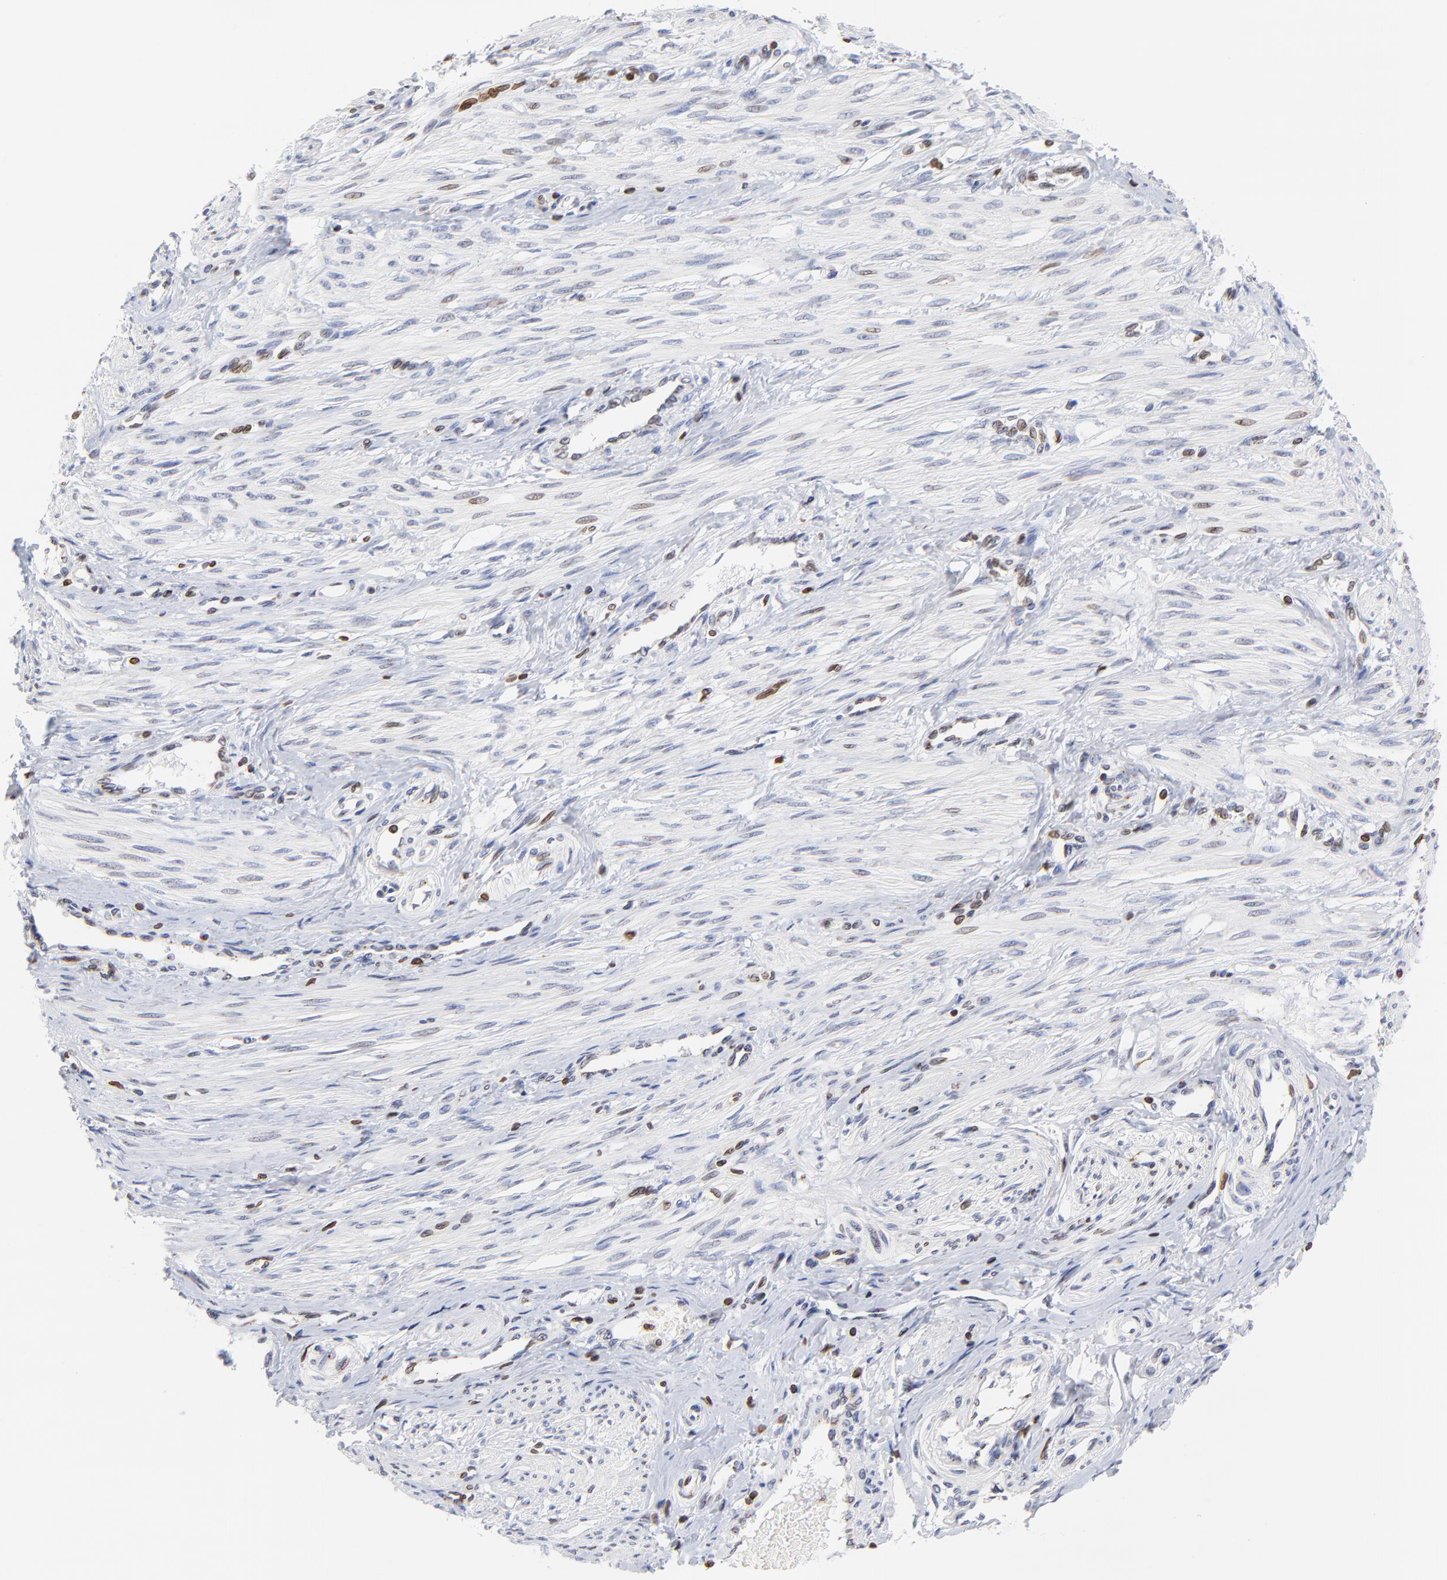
{"staining": {"intensity": "negative", "quantity": "none", "location": "none"}, "tissue": "smooth muscle", "cell_type": "Smooth muscle cells", "image_type": "normal", "snomed": [{"axis": "morphology", "description": "Normal tissue, NOS"}, {"axis": "topography", "description": "Smooth muscle"}, {"axis": "topography", "description": "Uterus"}], "caption": "There is no significant staining in smooth muscle cells of smooth muscle. (Brightfield microscopy of DAB (3,3'-diaminobenzidine) immunohistochemistry (IHC) at high magnification).", "gene": "THAP7", "patient": {"sex": "female", "age": 39}}